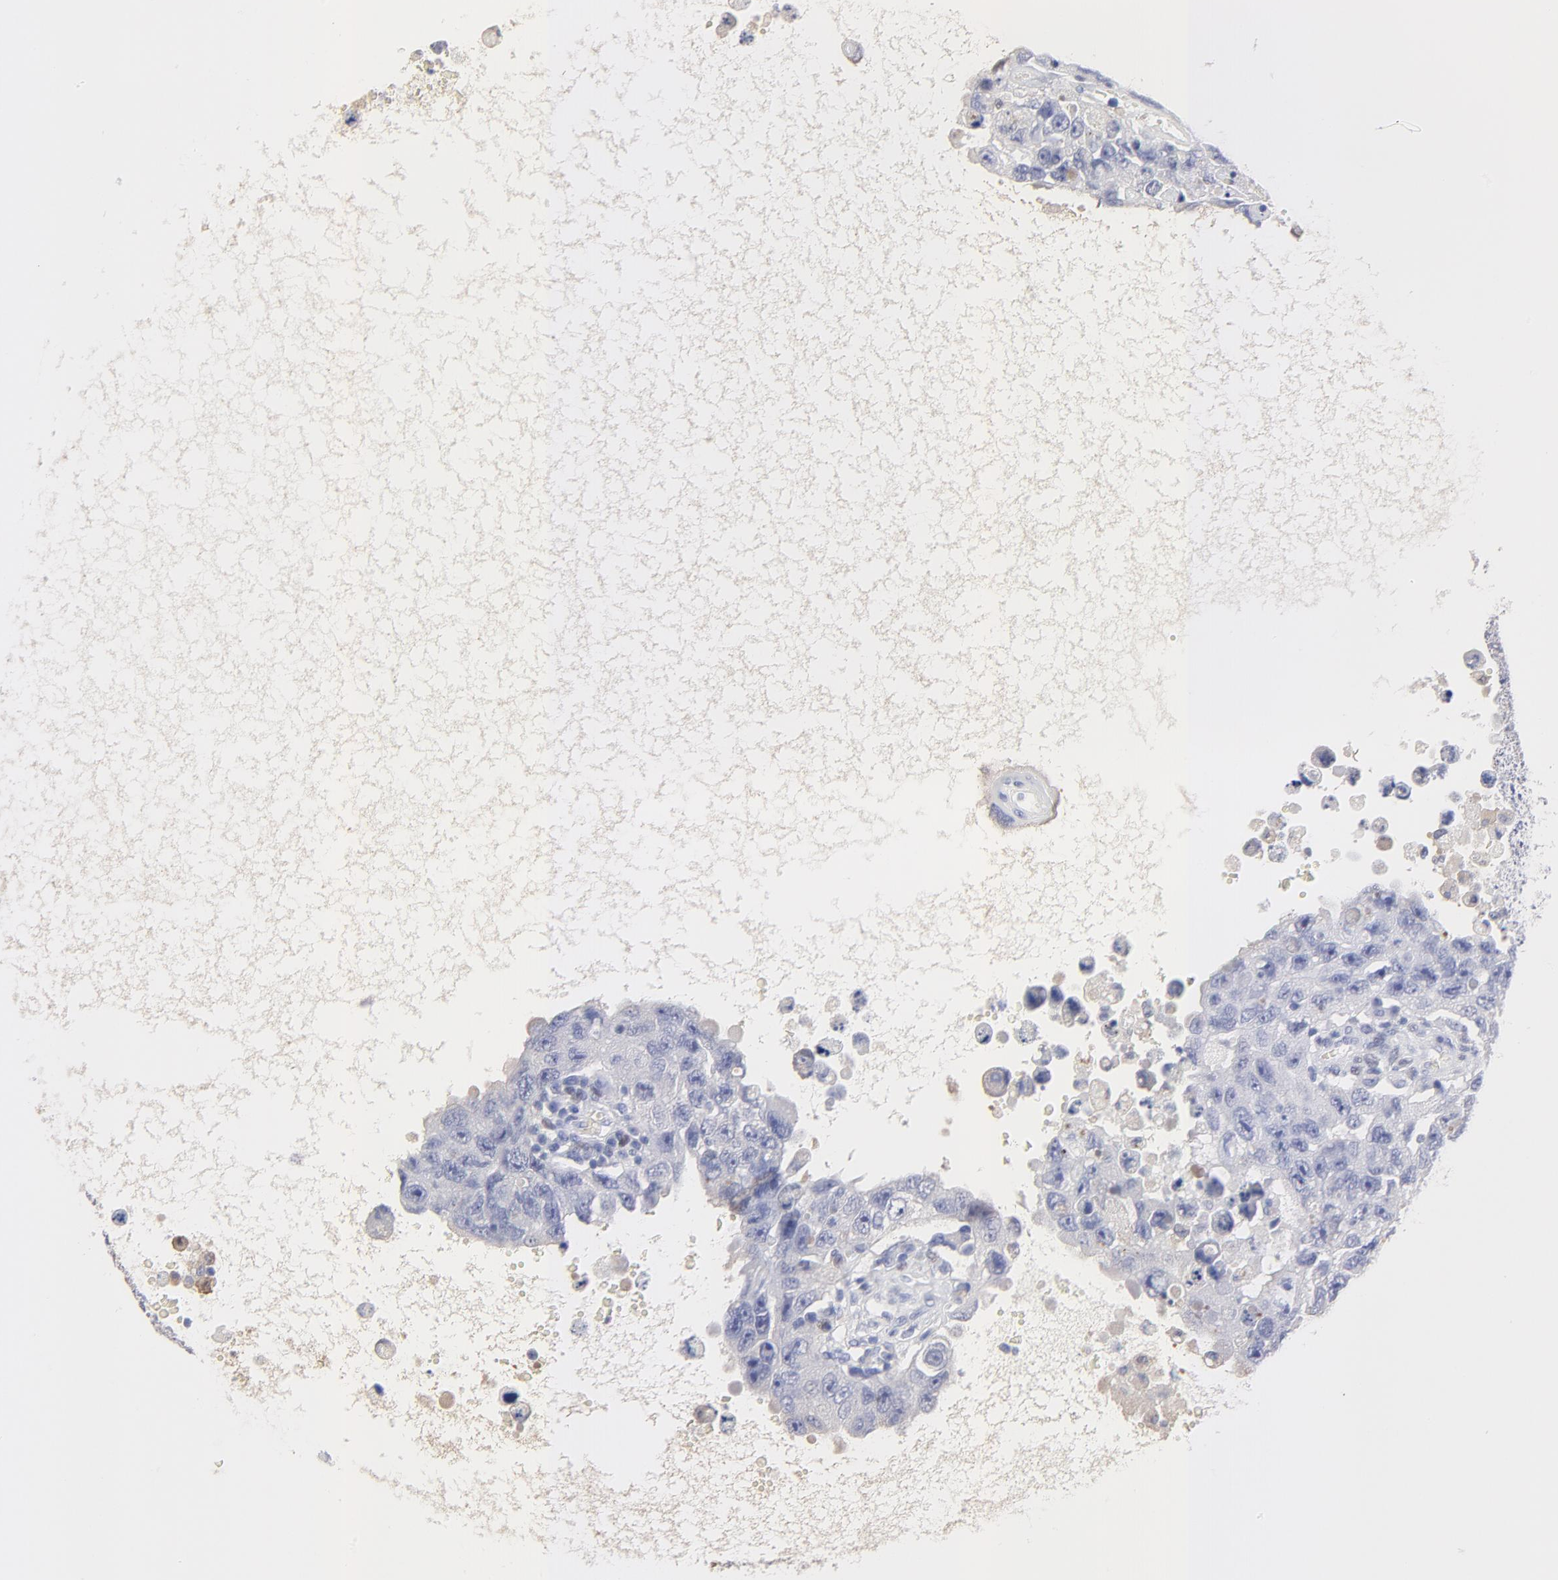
{"staining": {"intensity": "negative", "quantity": "none", "location": "none"}, "tissue": "testis cancer", "cell_type": "Tumor cells", "image_type": "cancer", "snomed": [{"axis": "morphology", "description": "Carcinoma, Embryonal, NOS"}, {"axis": "topography", "description": "Testis"}], "caption": "Tumor cells show no significant protein staining in embryonal carcinoma (testis).", "gene": "SMARCA1", "patient": {"sex": "male", "age": 26}}